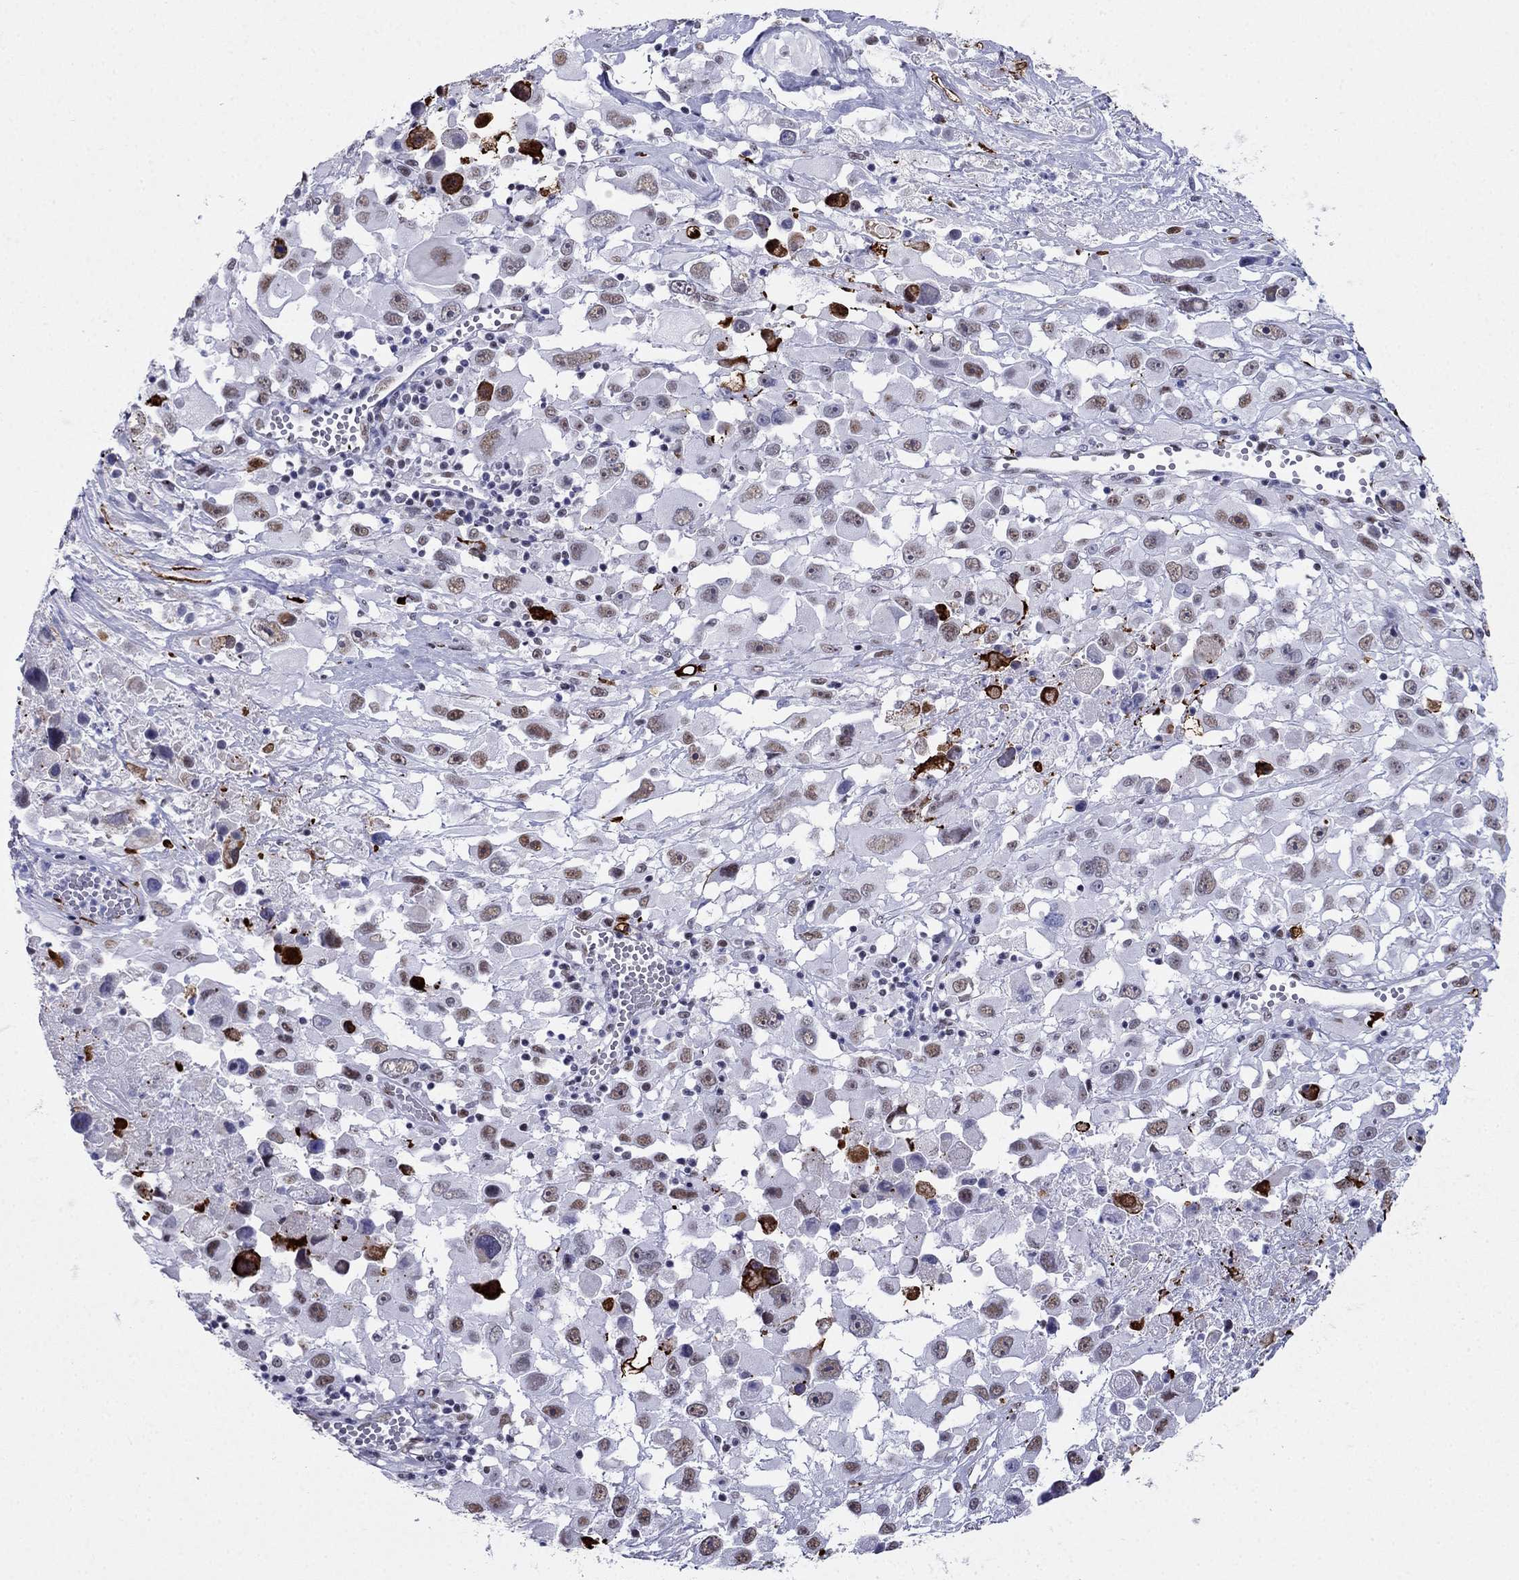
{"staining": {"intensity": "weak", "quantity": ">75%", "location": "nuclear"}, "tissue": "melanoma", "cell_type": "Tumor cells", "image_type": "cancer", "snomed": [{"axis": "morphology", "description": "Malignant melanoma, Metastatic site"}, {"axis": "topography", "description": "Soft tissue"}], "caption": "The histopathology image reveals immunohistochemical staining of malignant melanoma (metastatic site). There is weak nuclear expression is present in about >75% of tumor cells.", "gene": "PPM1G", "patient": {"sex": "male", "age": 50}}